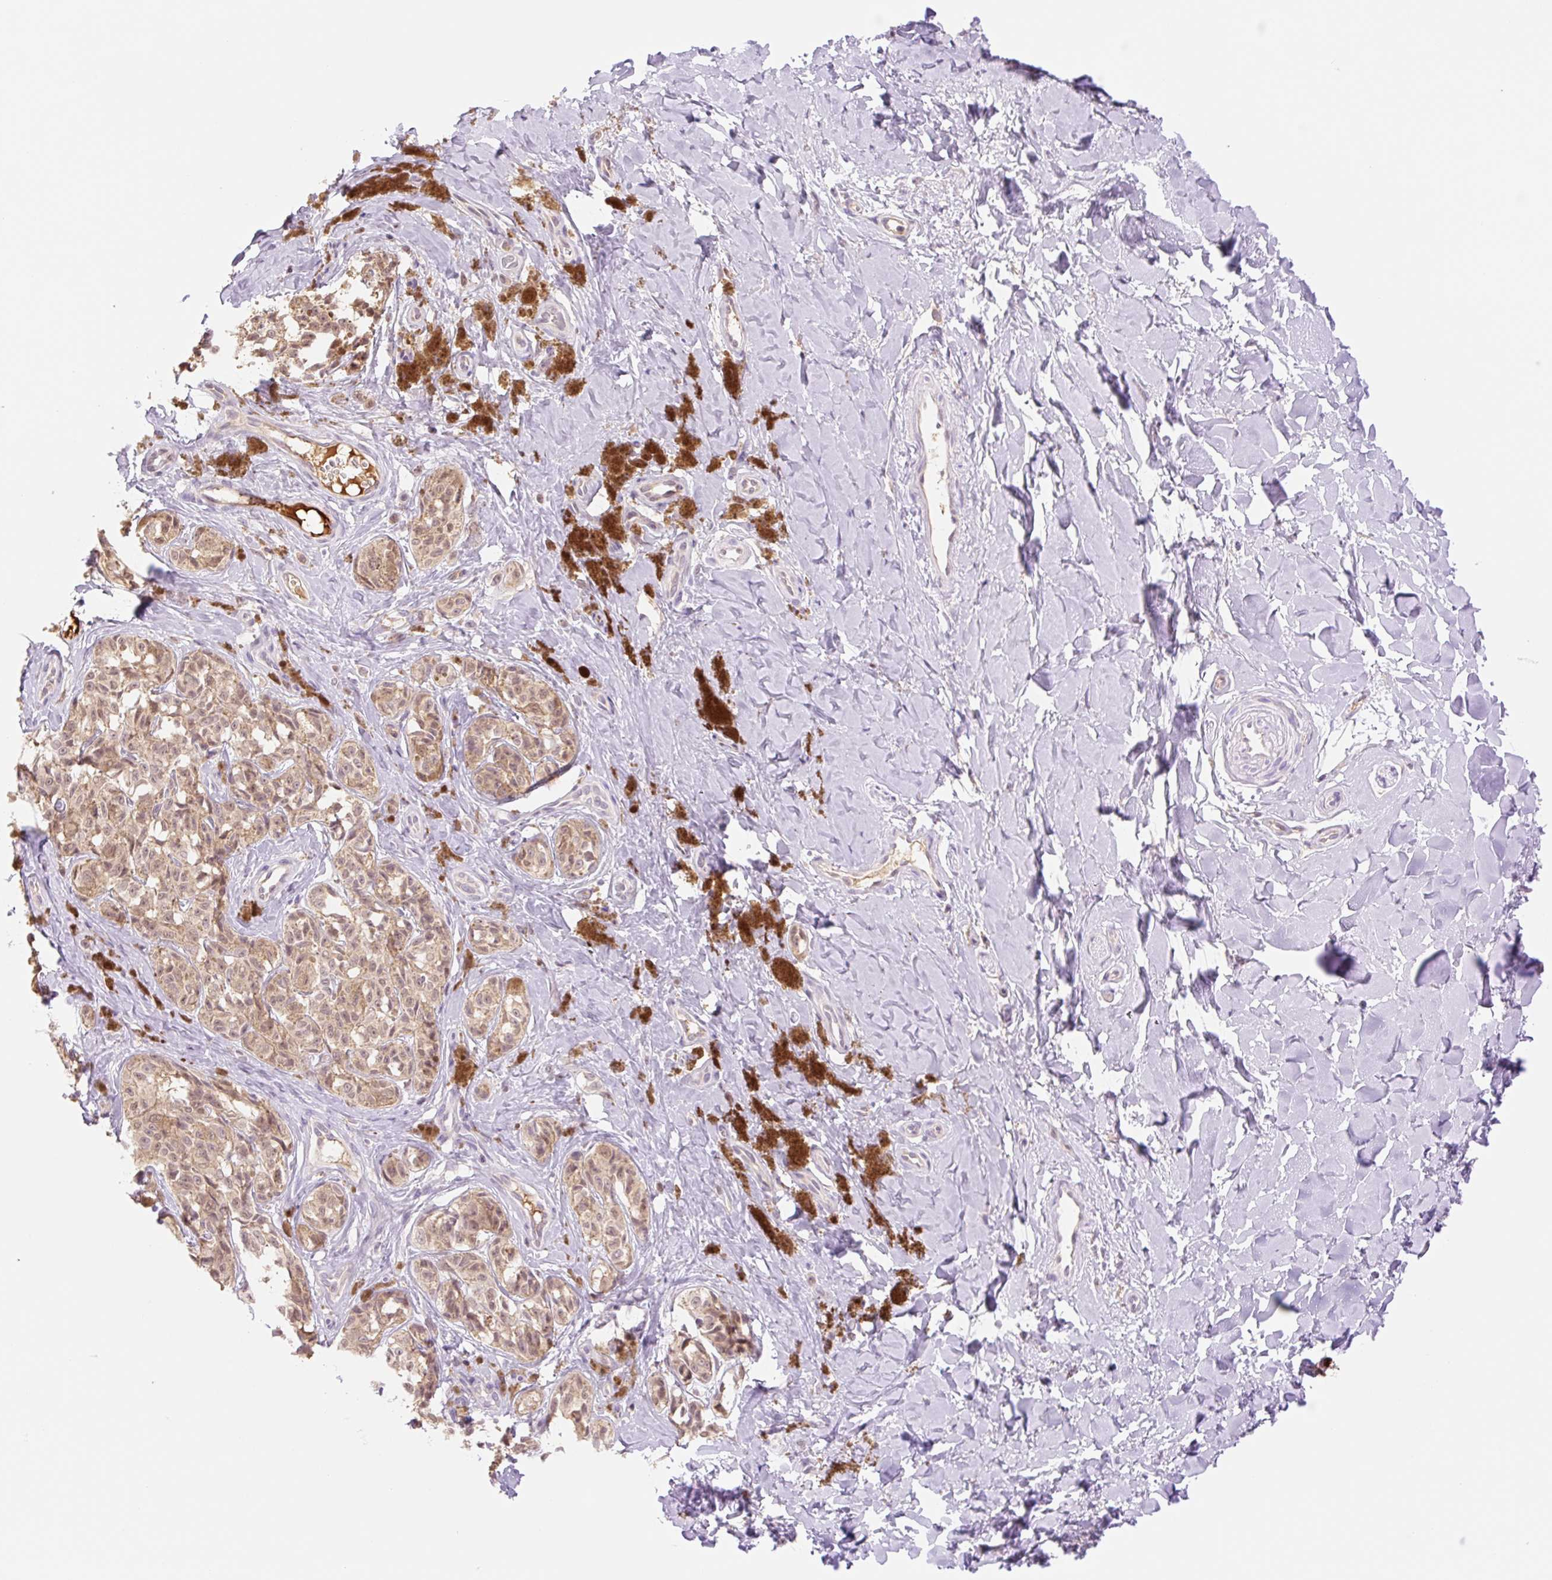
{"staining": {"intensity": "weak", "quantity": ">75%", "location": "cytoplasmic/membranous,nuclear"}, "tissue": "melanoma", "cell_type": "Tumor cells", "image_type": "cancer", "snomed": [{"axis": "morphology", "description": "Malignant melanoma, NOS"}, {"axis": "topography", "description": "Skin"}], "caption": "Melanoma stained with DAB (3,3'-diaminobenzidine) immunohistochemistry (IHC) displays low levels of weak cytoplasmic/membranous and nuclear staining in about >75% of tumor cells. Using DAB (brown) and hematoxylin (blue) stains, captured at high magnification using brightfield microscopy.", "gene": "HEBP1", "patient": {"sex": "female", "age": 65}}